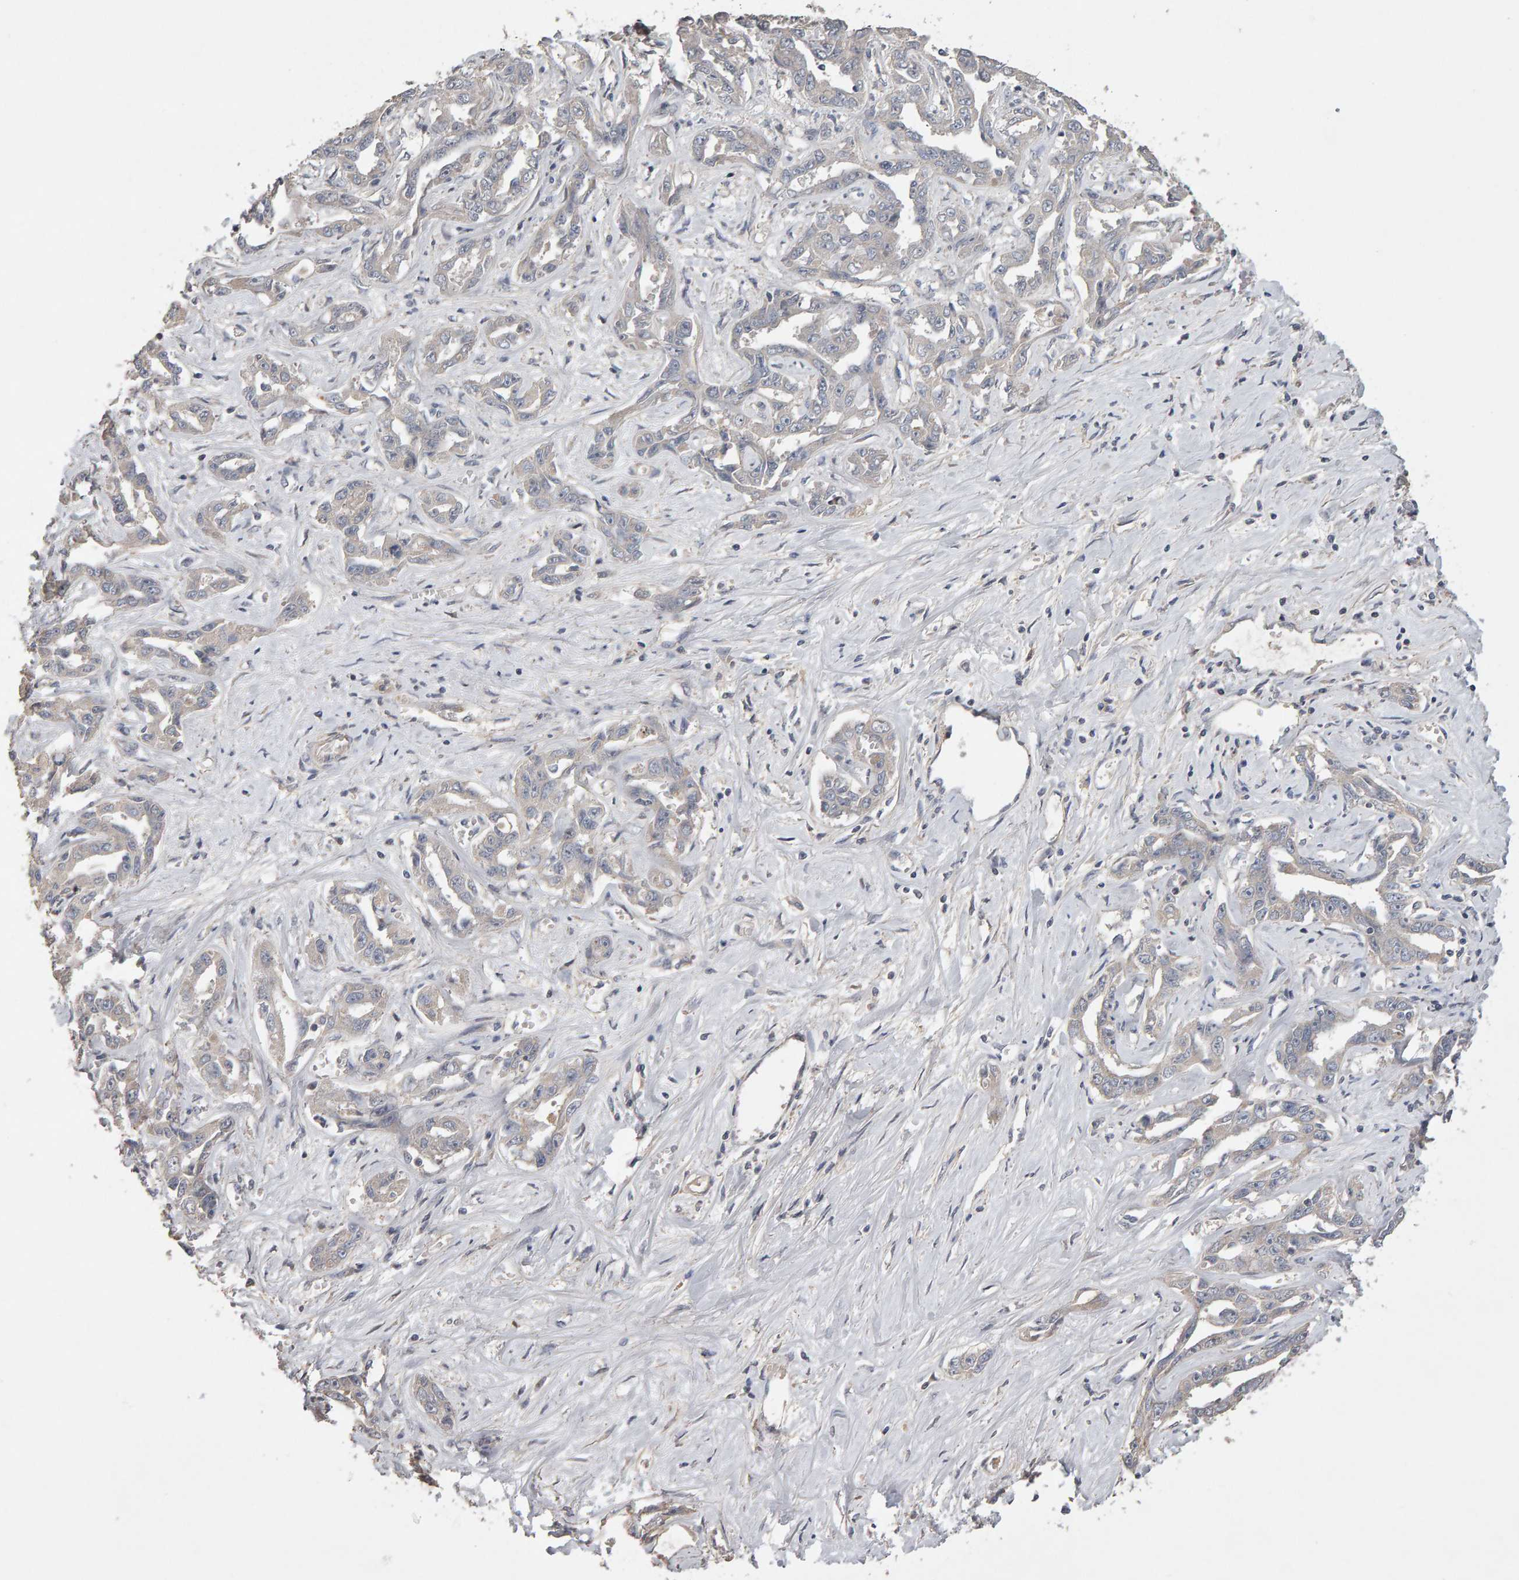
{"staining": {"intensity": "negative", "quantity": "none", "location": "none"}, "tissue": "liver cancer", "cell_type": "Tumor cells", "image_type": "cancer", "snomed": [{"axis": "morphology", "description": "Cholangiocarcinoma"}, {"axis": "topography", "description": "Liver"}], "caption": "Tumor cells show no significant protein staining in cholangiocarcinoma (liver).", "gene": "COASY", "patient": {"sex": "male", "age": 59}}